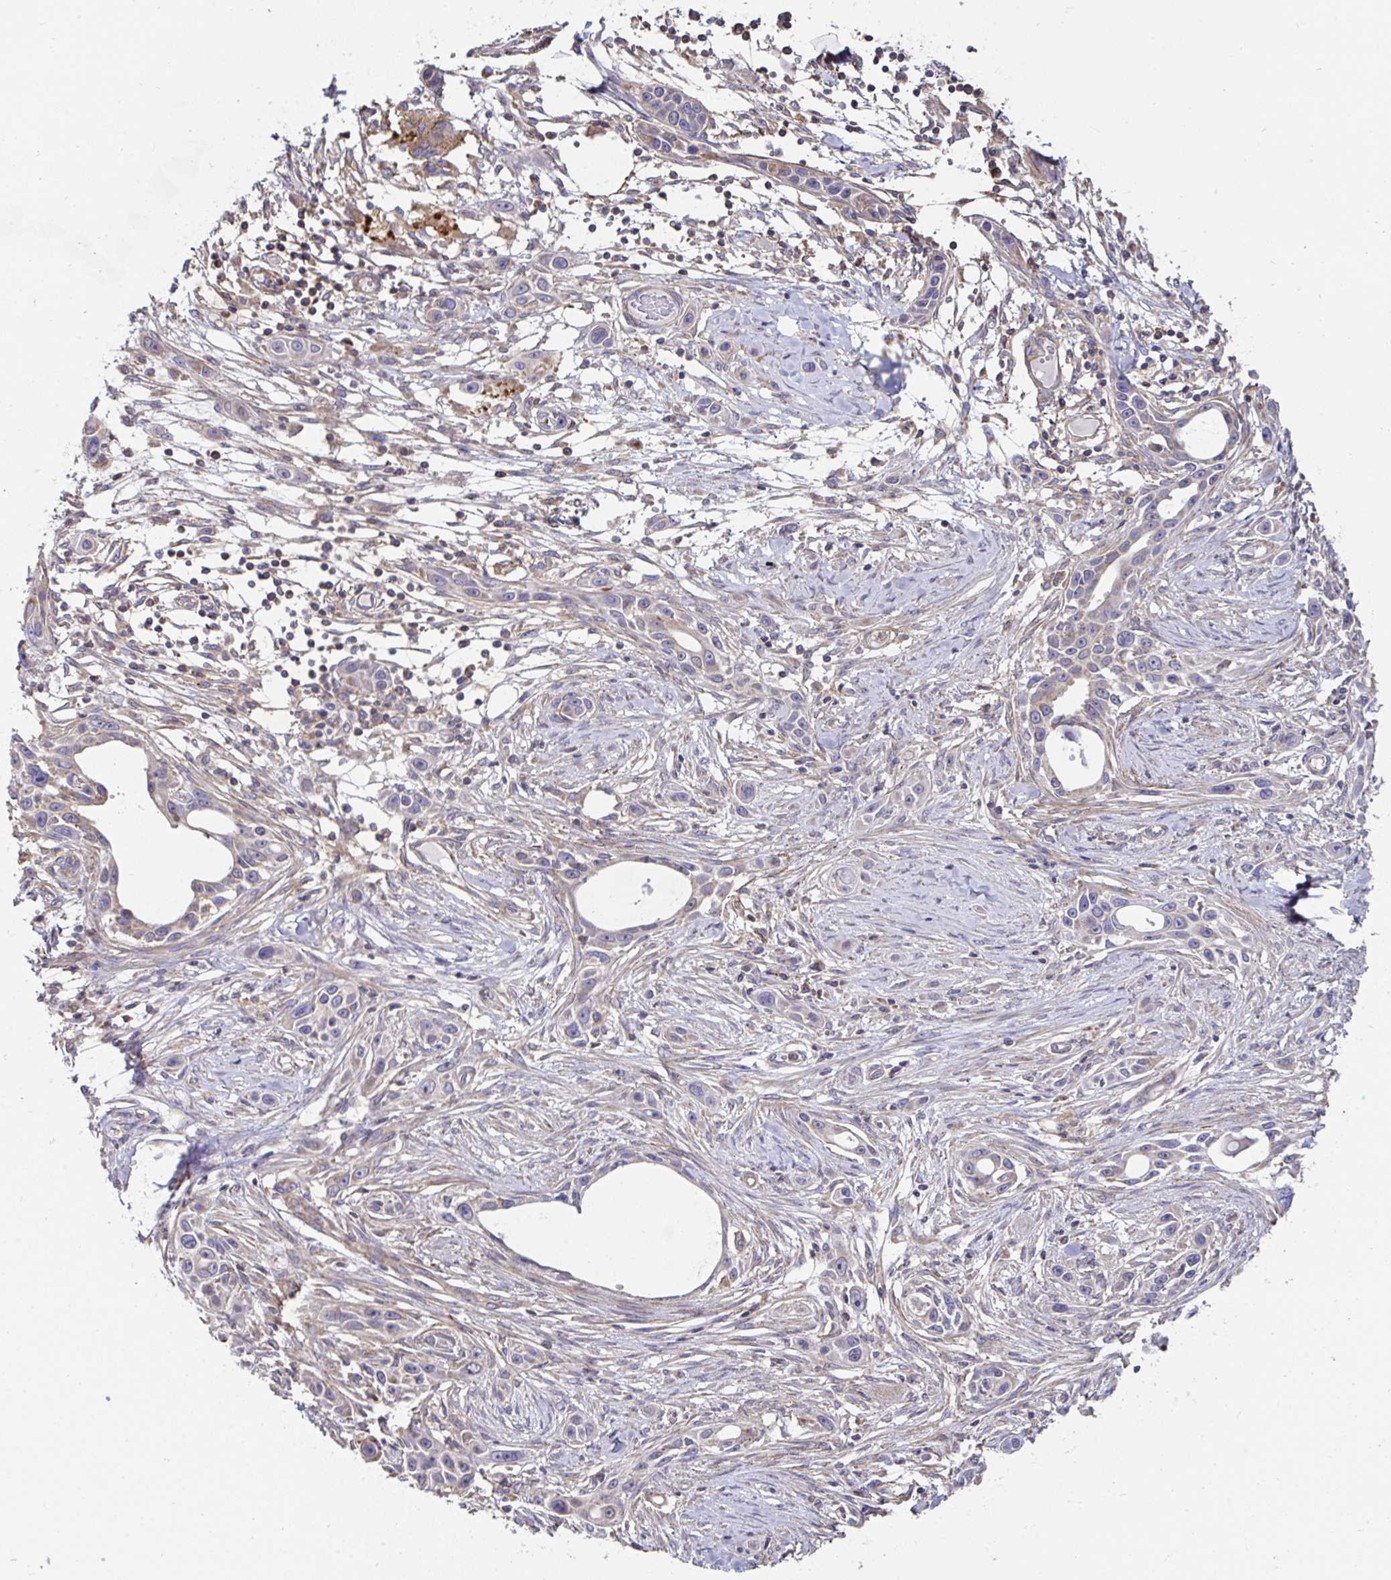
{"staining": {"intensity": "moderate", "quantity": "<25%", "location": "cytoplasmic/membranous"}, "tissue": "skin cancer", "cell_type": "Tumor cells", "image_type": "cancer", "snomed": [{"axis": "morphology", "description": "Squamous cell carcinoma, NOS"}, {"axis": "topography", "description": "Skin"}], "caption": "Squamous cell carcinoma (skin) stained with a protein marker demonstrates moderate staining in tumor cells.", "gene": "DZANK1", "patient": {"sex": "female", "age": 69}}